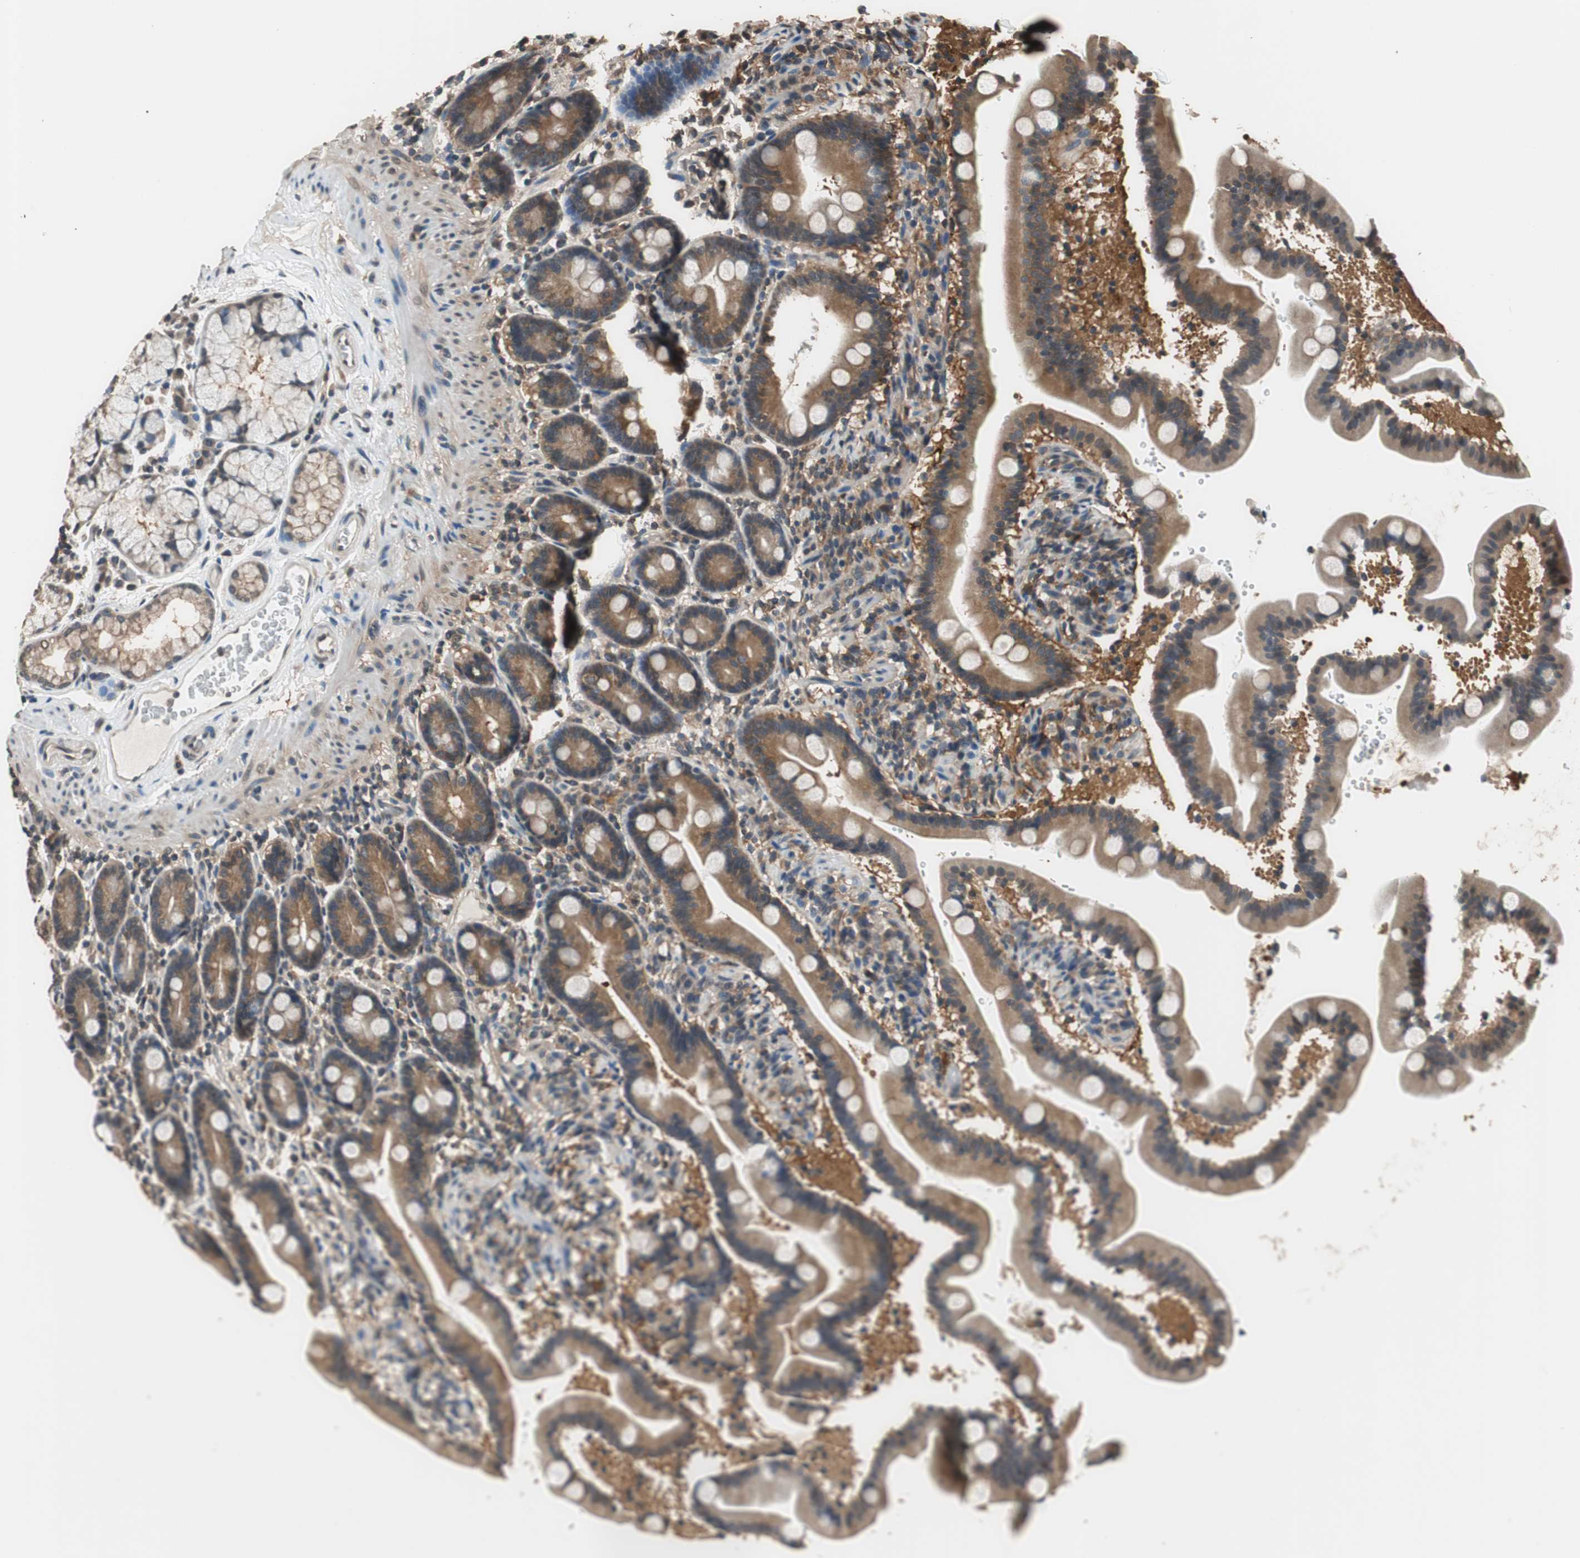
{"staining": {"intensity": "moderate", "quantity": ">75%", "location": "cytoplasmic/membranous"}, "tissue": "duodenum", "cell_type": "Glandular cells", "image_type": "normal", "snomed": [{"axis": "morphology", "description": "Normal tissue, NOS"}, {"axis": "topography", "description": "Duodenum"}], "caption": "Protein staining reveals moderate cytoplasmic/membranous positivity in about >75% of glandular cells in unremarkable duodenum.", "gene": "GCLC", "patient": {"sex": "male", "age": 54}}